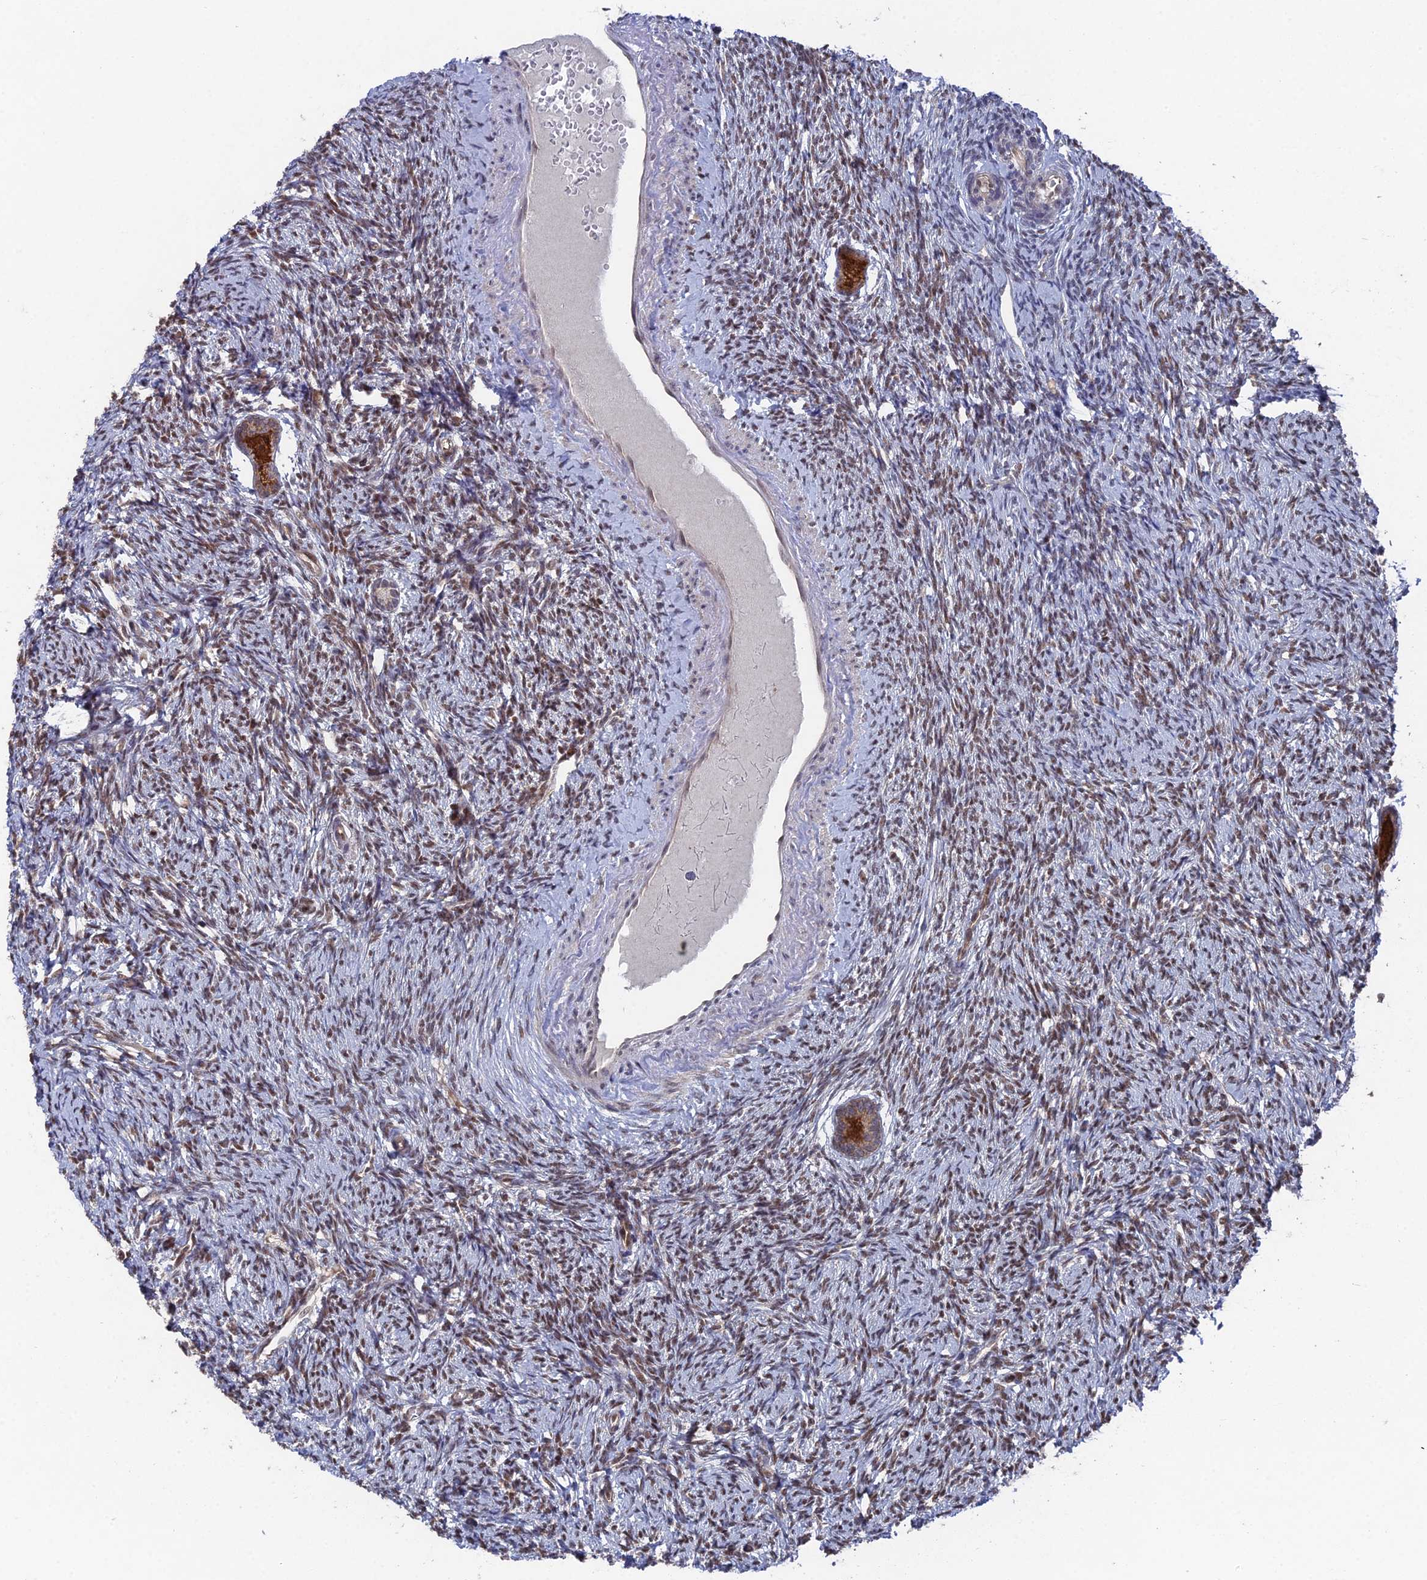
{"staining": {"intensity": "strong", "quantity": ">75%", "location": "cytoplasmic/membranous"}, "tissue": "ovary", "cell_type": "Follicle cells", "image_type": "normal", "snomed": [{"axis": "morphology", "description": "Normal tissue, NOS"}, {"axis": "morphology", "description": "Cyst, NOS"}, {"axis": "topography", "description": "Ovary"}], "caption": "Immunohistochemical staining of unremarkable human ovary exhibits high levels of strong cytoplasmic/membranous expression in about >75% of follicle cells.", "gene": "UNC5D", "patient": {"sex": "female", "age": 33}}